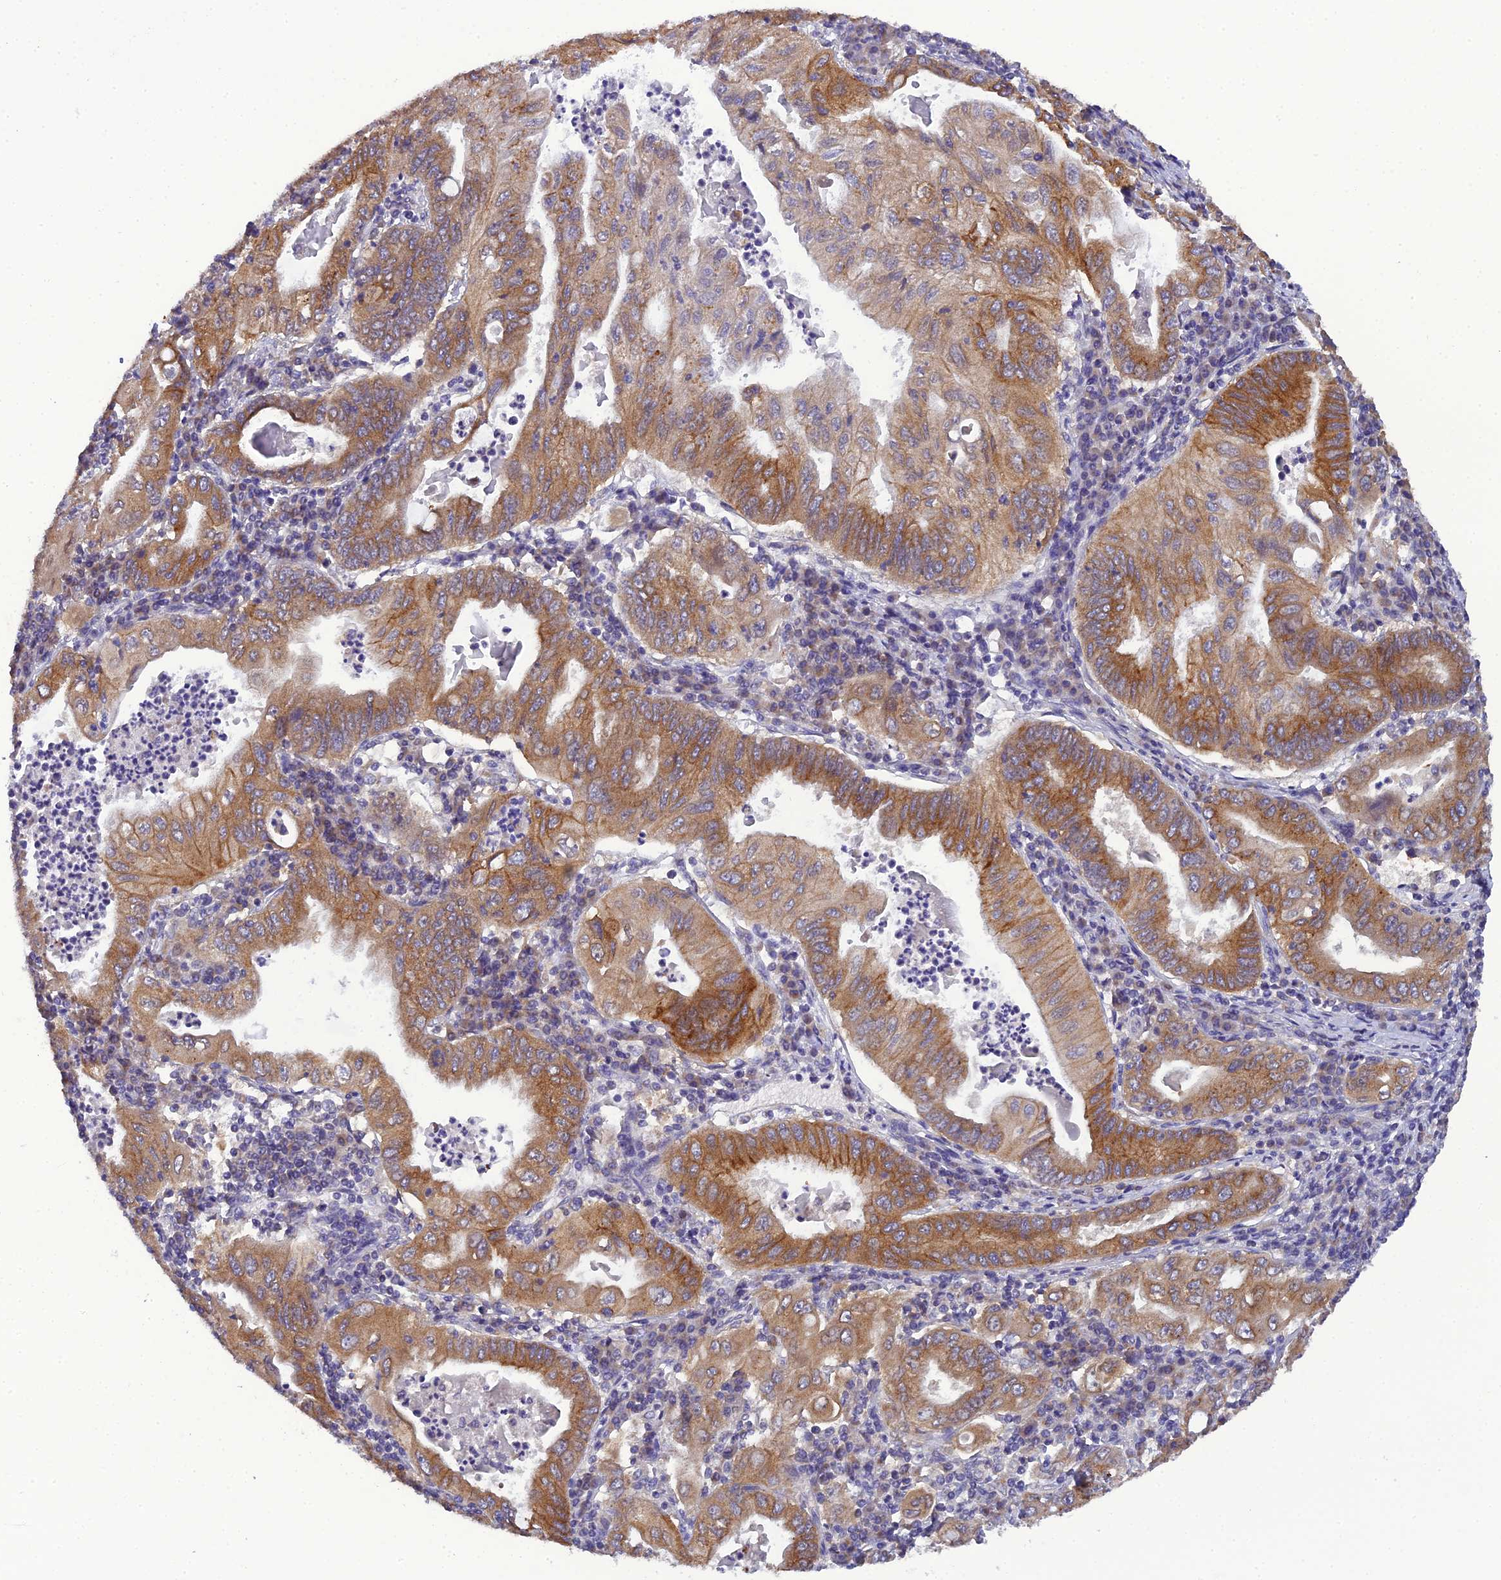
{"staining": {"intensity": "moderate", "quantity": ">75%", "location": "cytoplasmic/membranous"}, "tissue": "stomach cancer", "cell_type": "Tumor cells", "image_type": "cancer", "snomed": [{"axis": "morphology", "description": "Normal tissue, NOS"}, {"axis": "morphology", "description": "Adenocarcinoma, NOS"}, {"axis": "topography", "description": "Esophagus"}, {"axis": "topography", "description": "Stomach, upper"}, {"axis": "topography", "description": "Peripheral nerve tissue"}], "caption": "DAB (3,3'-diaminobenzidine) immunohistochemical staining of human stomach cancer (adenocarcinoma) reveals moderate cytoplasmic/membranous protein positivity in approximately >75% of tumor cells.", "gene": "GOLPH3", "patient": {"sex": "male", "age": 62}}